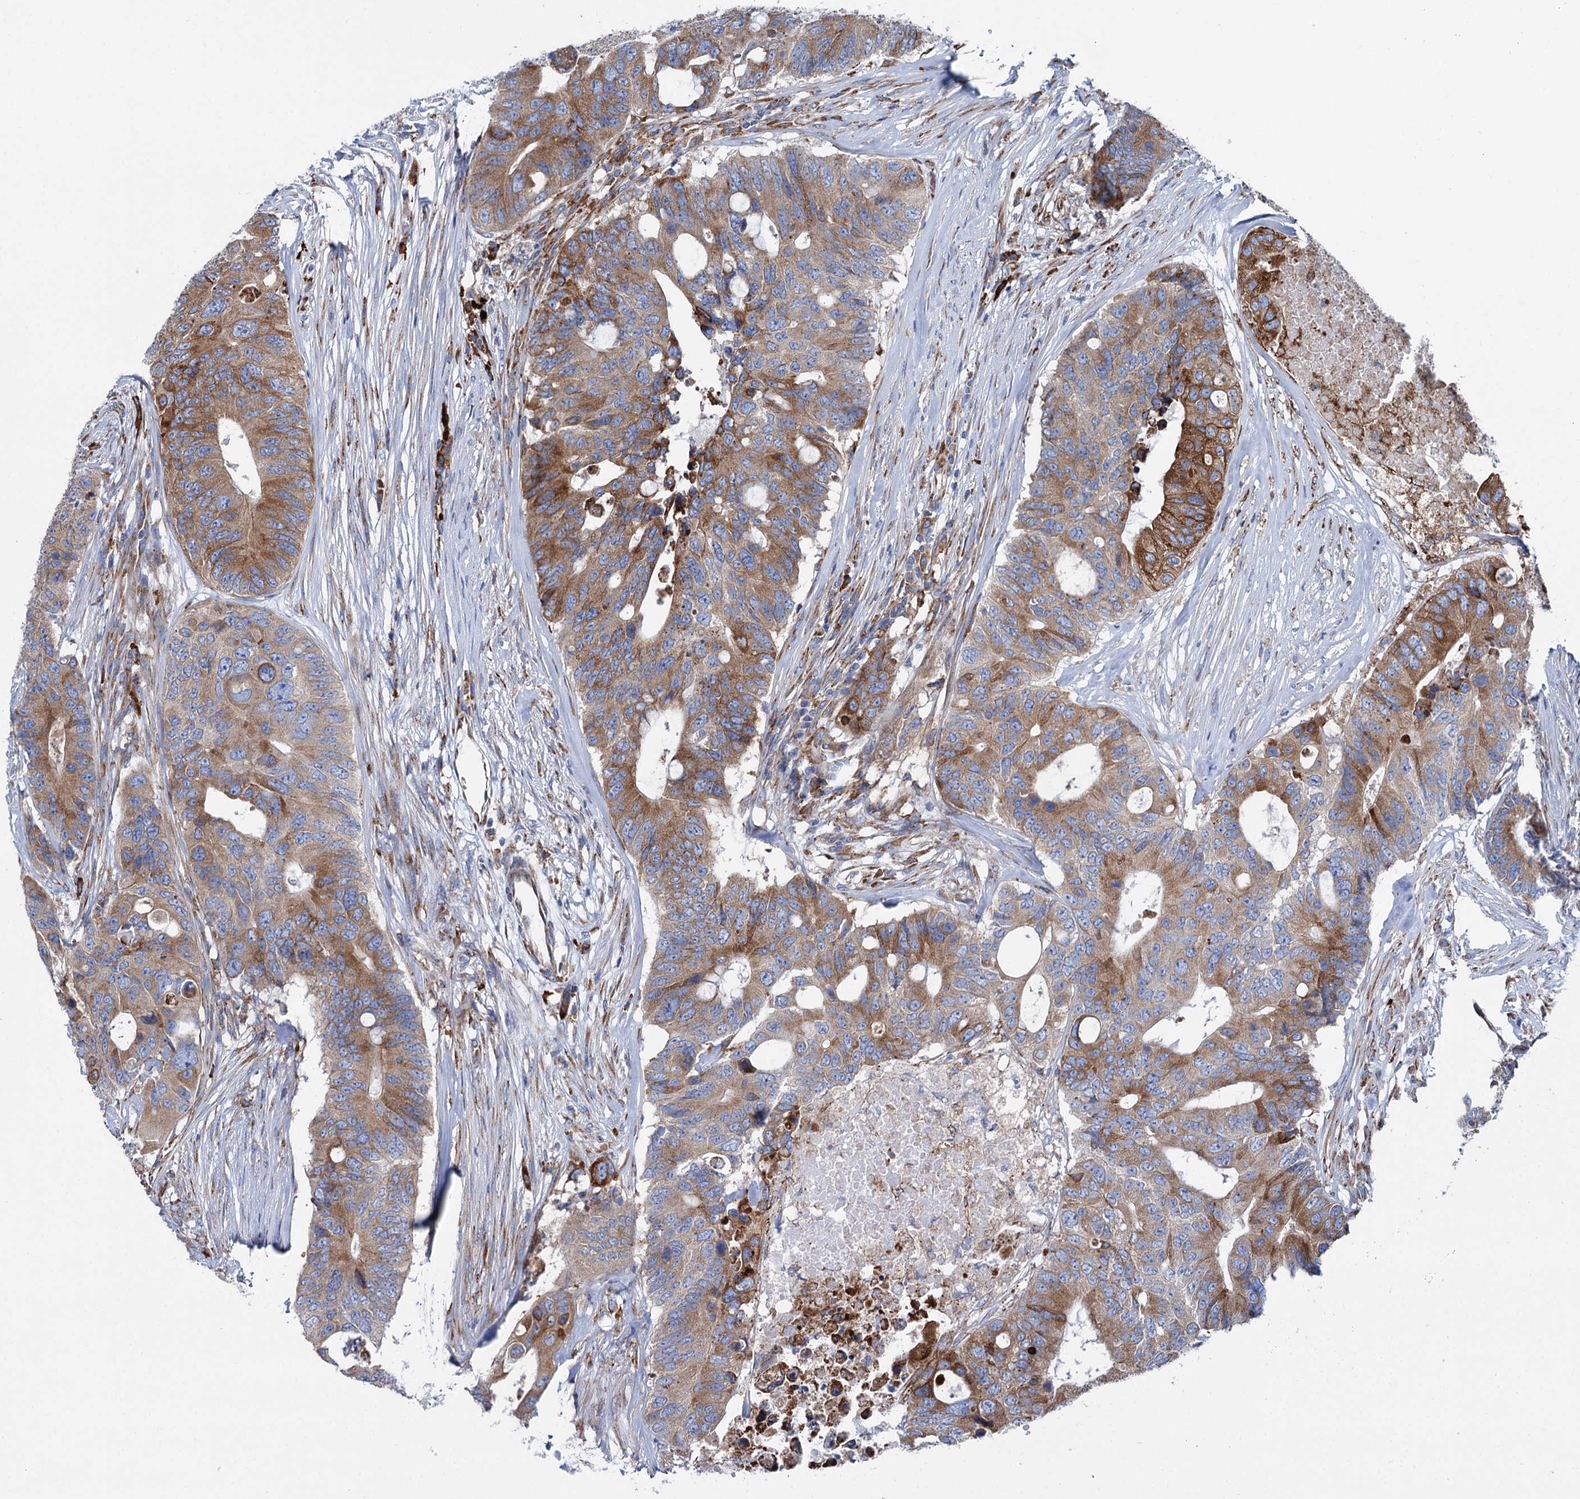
{"staining": {"intensity": "moderate", "quantity": ">75%", "location": "cytoplasmic/membranous"}, "tissue": "colorectal cancer", "cell_type": "Tumor cells", "image_type": "cancer", "snomed": [{"axis": "morphology", "description": "Adenocarcinoma, NOS"}, {"axis": "topography", "description": "Colon"}], "caption": "Immunohistochemical staining of adenocarcinoma (colorectal) displays medium levels of moderate cytoplasmic/membranous positivity in approximately >75% of tumor cells. The protein is stained brown, and the nuclei are stained in blue (DAB (3,3'-diaminobenzidine) IHC with brightfield microscopy, high magnification).", "gene": "SHE", "patient": {"sex": "male", "age": 71}}